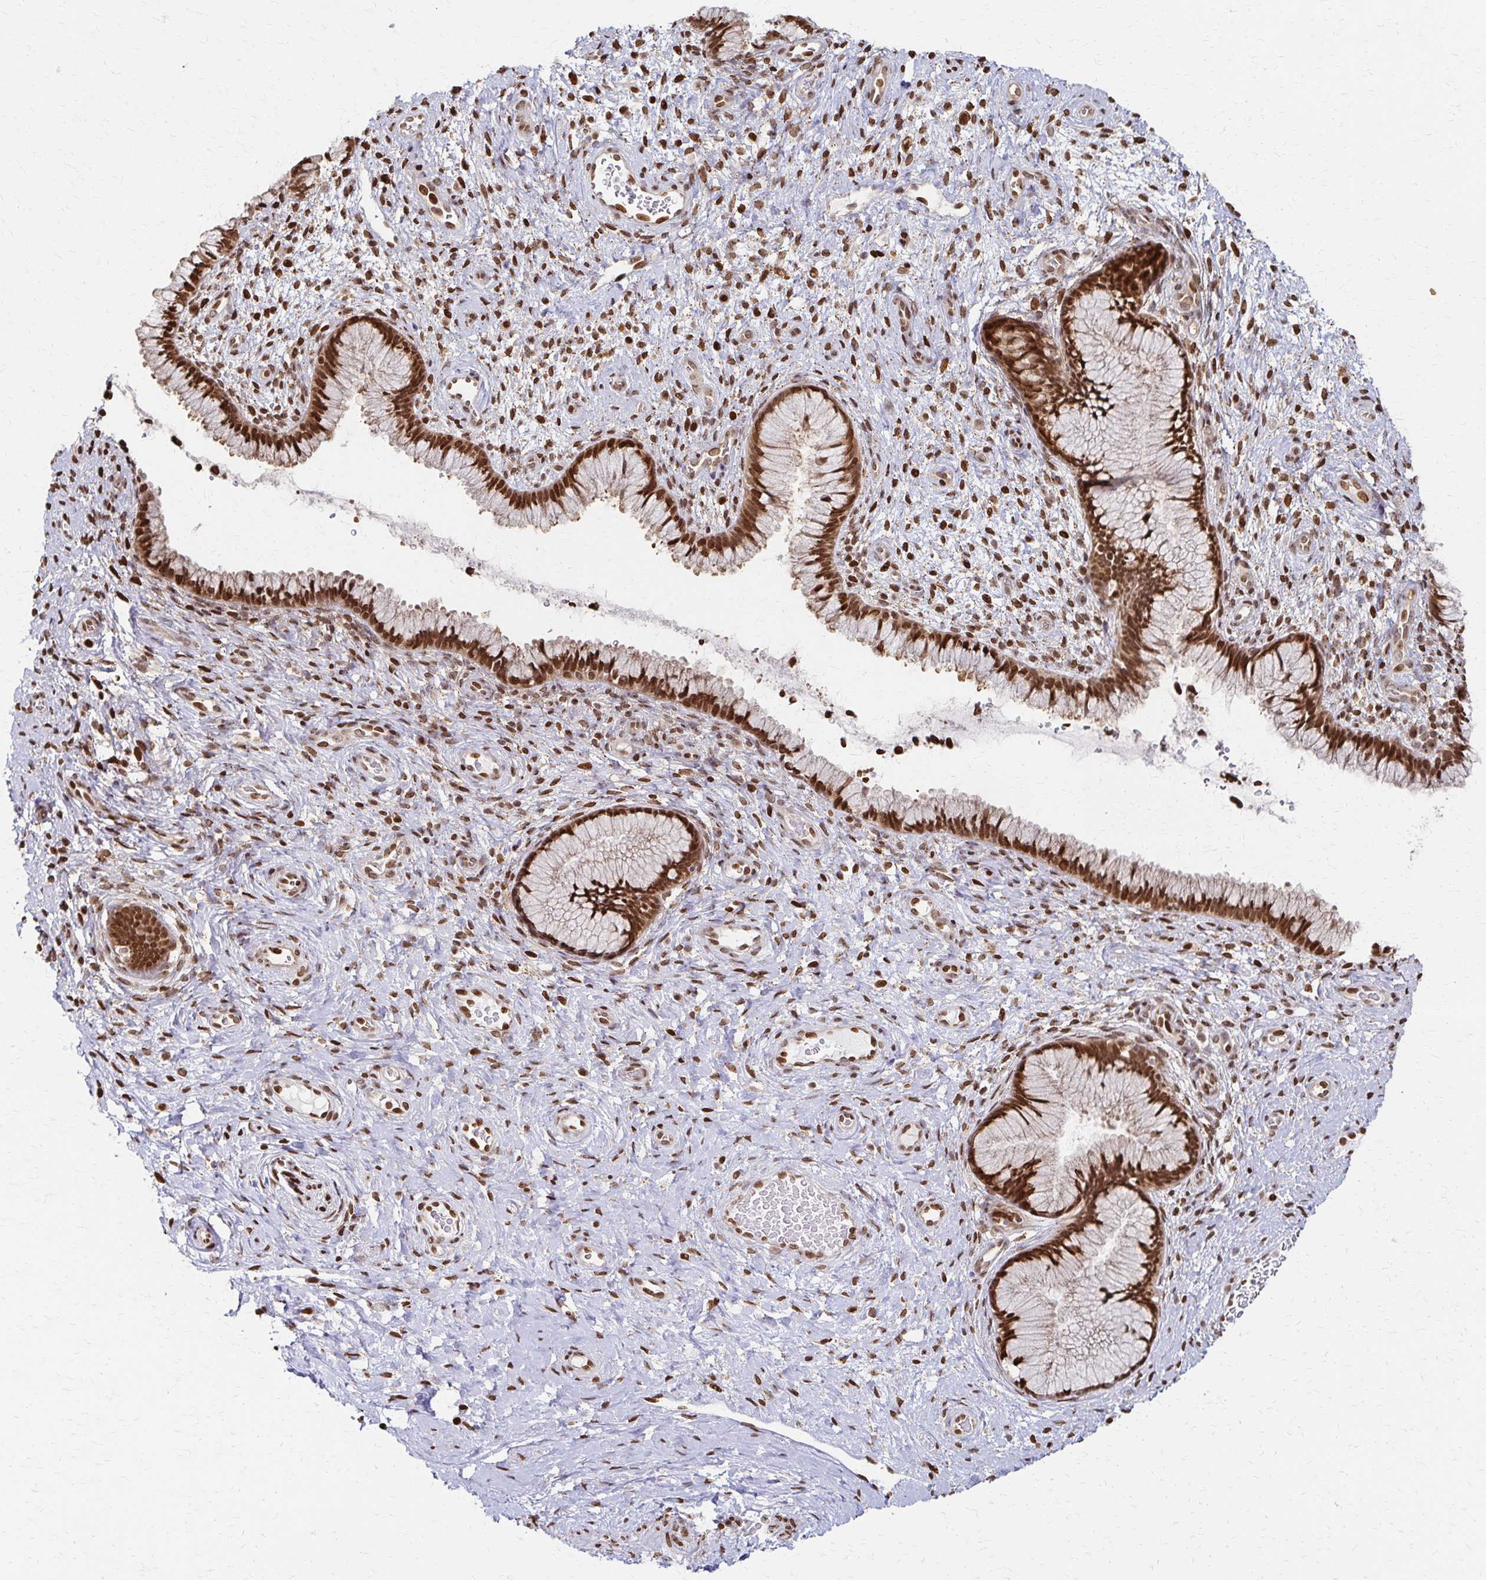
{"staining": {"intensity": "strong", "quantity": ">75%", "location": "nuclear"}, "tissue": "cervix", "cell_type": "Glandular cells", "image_type": "normal", "snomed": [{"axis": "morphology", "description": "Normal tissue, NOS"}, {"axis": "topography", "description": "Cervix"}], "caption": "Immunohistochemical staining of normal cervix exhibits >75% levels of strong nuclear protein positivity in about >75% of glandular cells.", "gene": "PSMD7", "patient": {"sex": "female", "age": 34}}